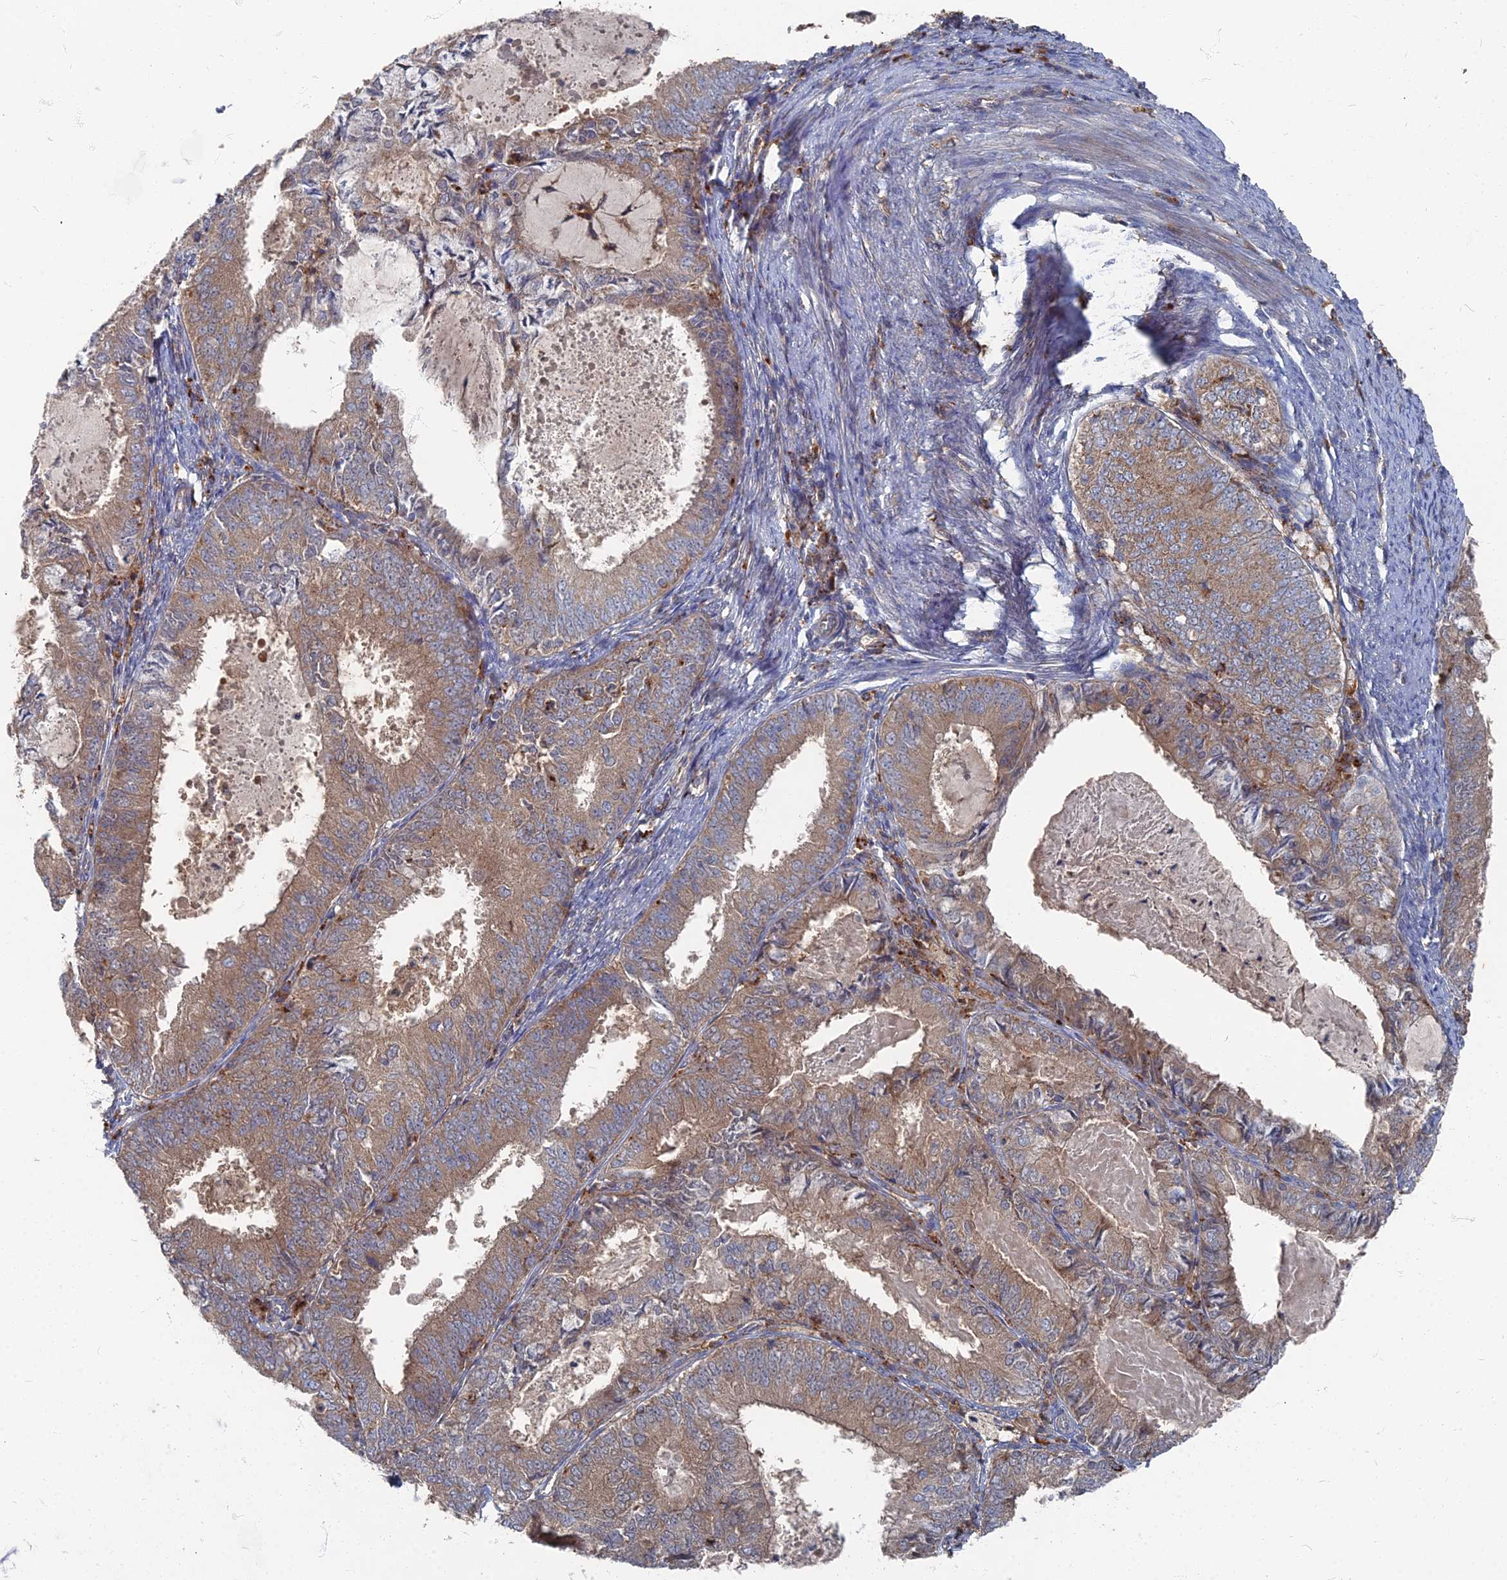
{"staining": {"intensity": "moderate", "quantity": ">75%", "location": "cytoplasmic/membranous"}, "tissue": "endometrial cancer", "cell_type": "Tumor cells", "image_type": "cancer", "snomed": [{"axis": "morphology", "description": "Adenocarcinoma, NOS"}, {"axis": "topography", "description": "Endometrium"}], "caption": "This image displays immunohistochemistry (IHC) staining of human adenocarcinoma (endometrial), with medium moderate cytoplasmic/membranous staining in approximately >75% of tumor cells.", "gene": "PPCDC", "patient": {"sex": "female", "age": 57}}